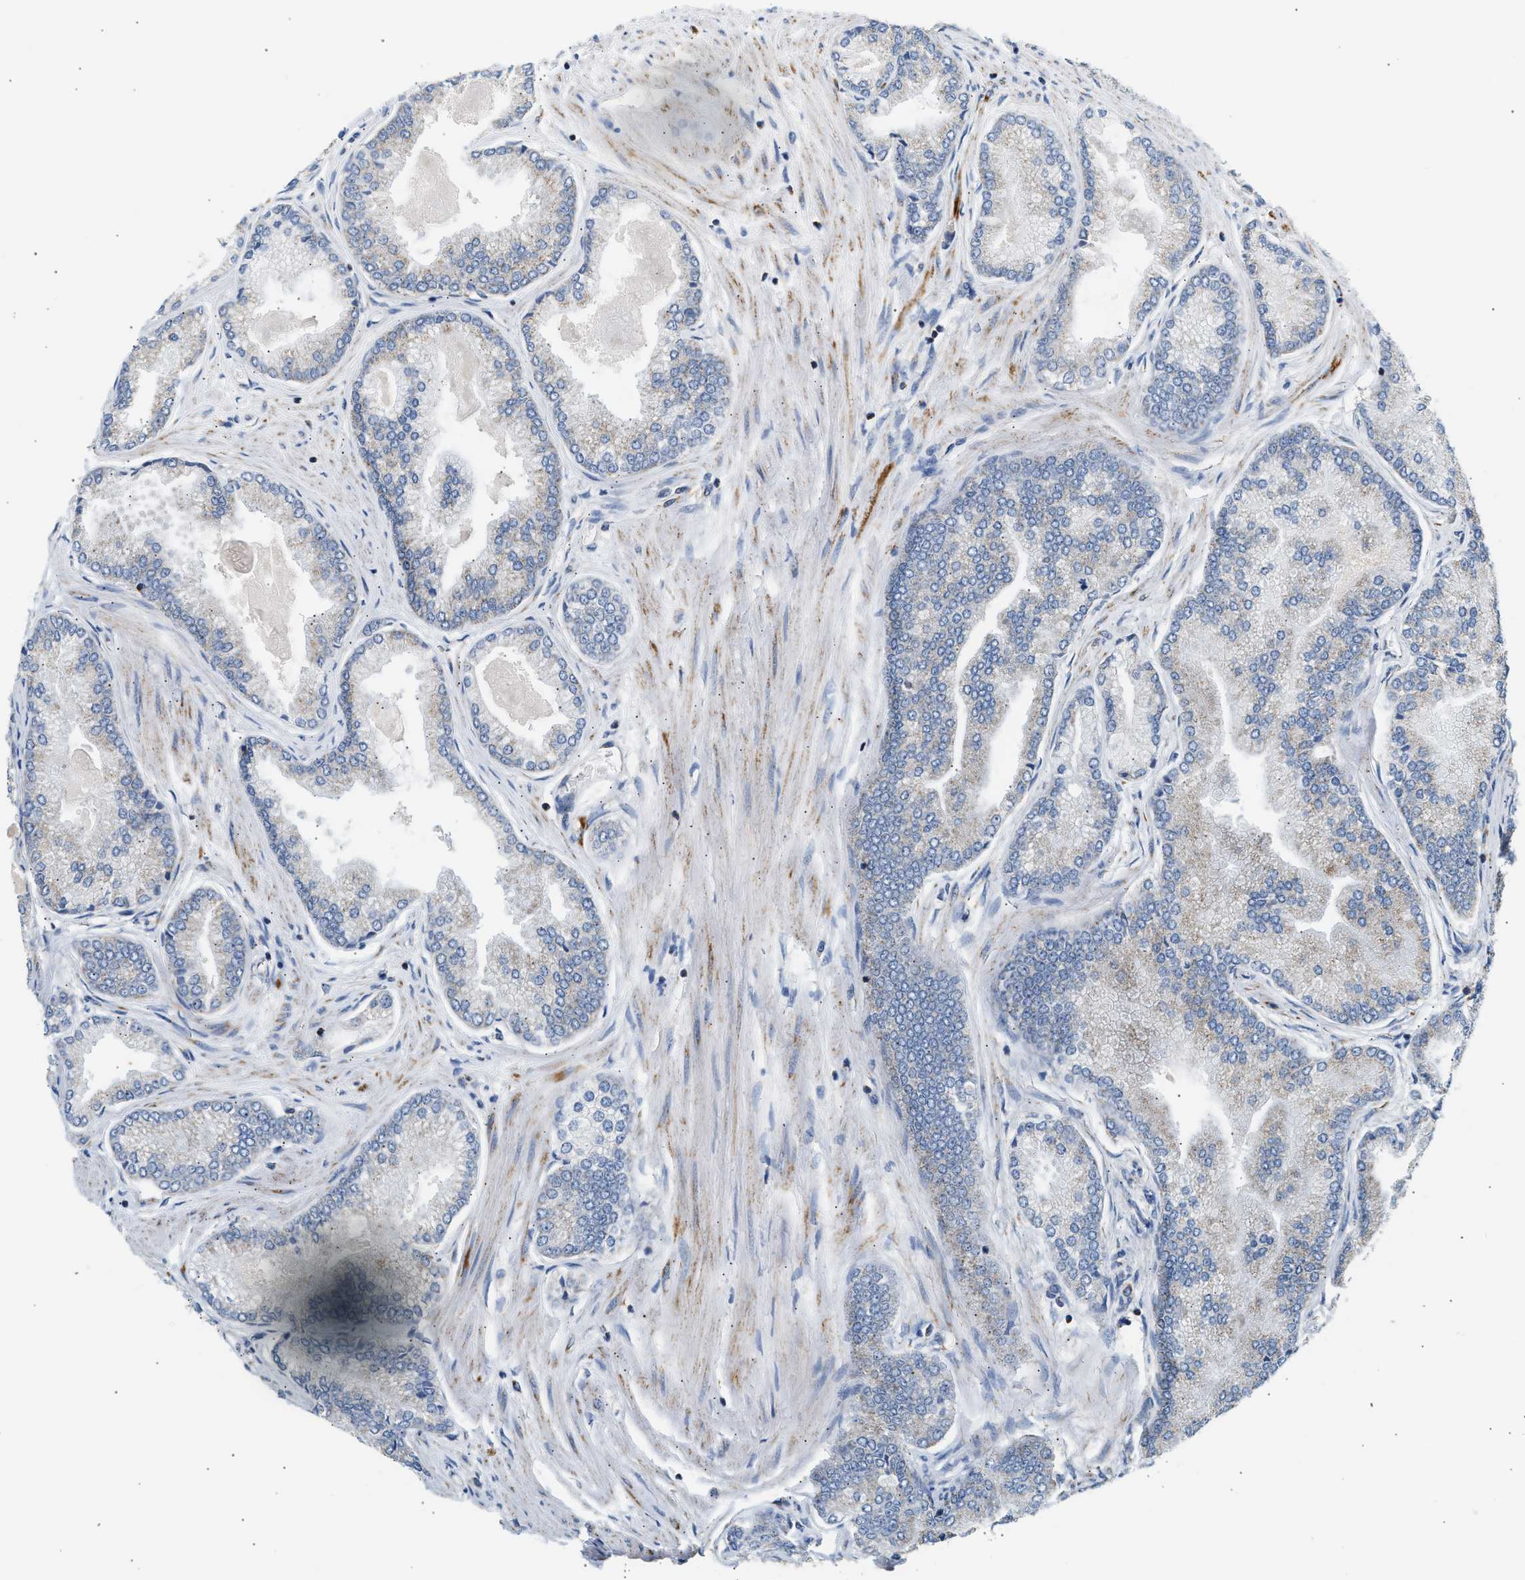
{"staining": {"intensity": "negative", "quantity": "none", "location": "none"}, "tissue": "prostate cancer", "cell_type": "Tumor cells", "image_type": "cancer", "snomed": [{"axis": "morphology", "description": "Adenocarcinoma, High grade"}, {"axis": "topography", "description": "Prostate"}], "caption": "A high-resolution micrograph shows immunohistochemistry (IHC) staining of prostate high-grade adenocarcinoma, which shows no significant expression in tumor cells.", "gene": "OGDH", "patient": {"sex": "male", "age": 61}}